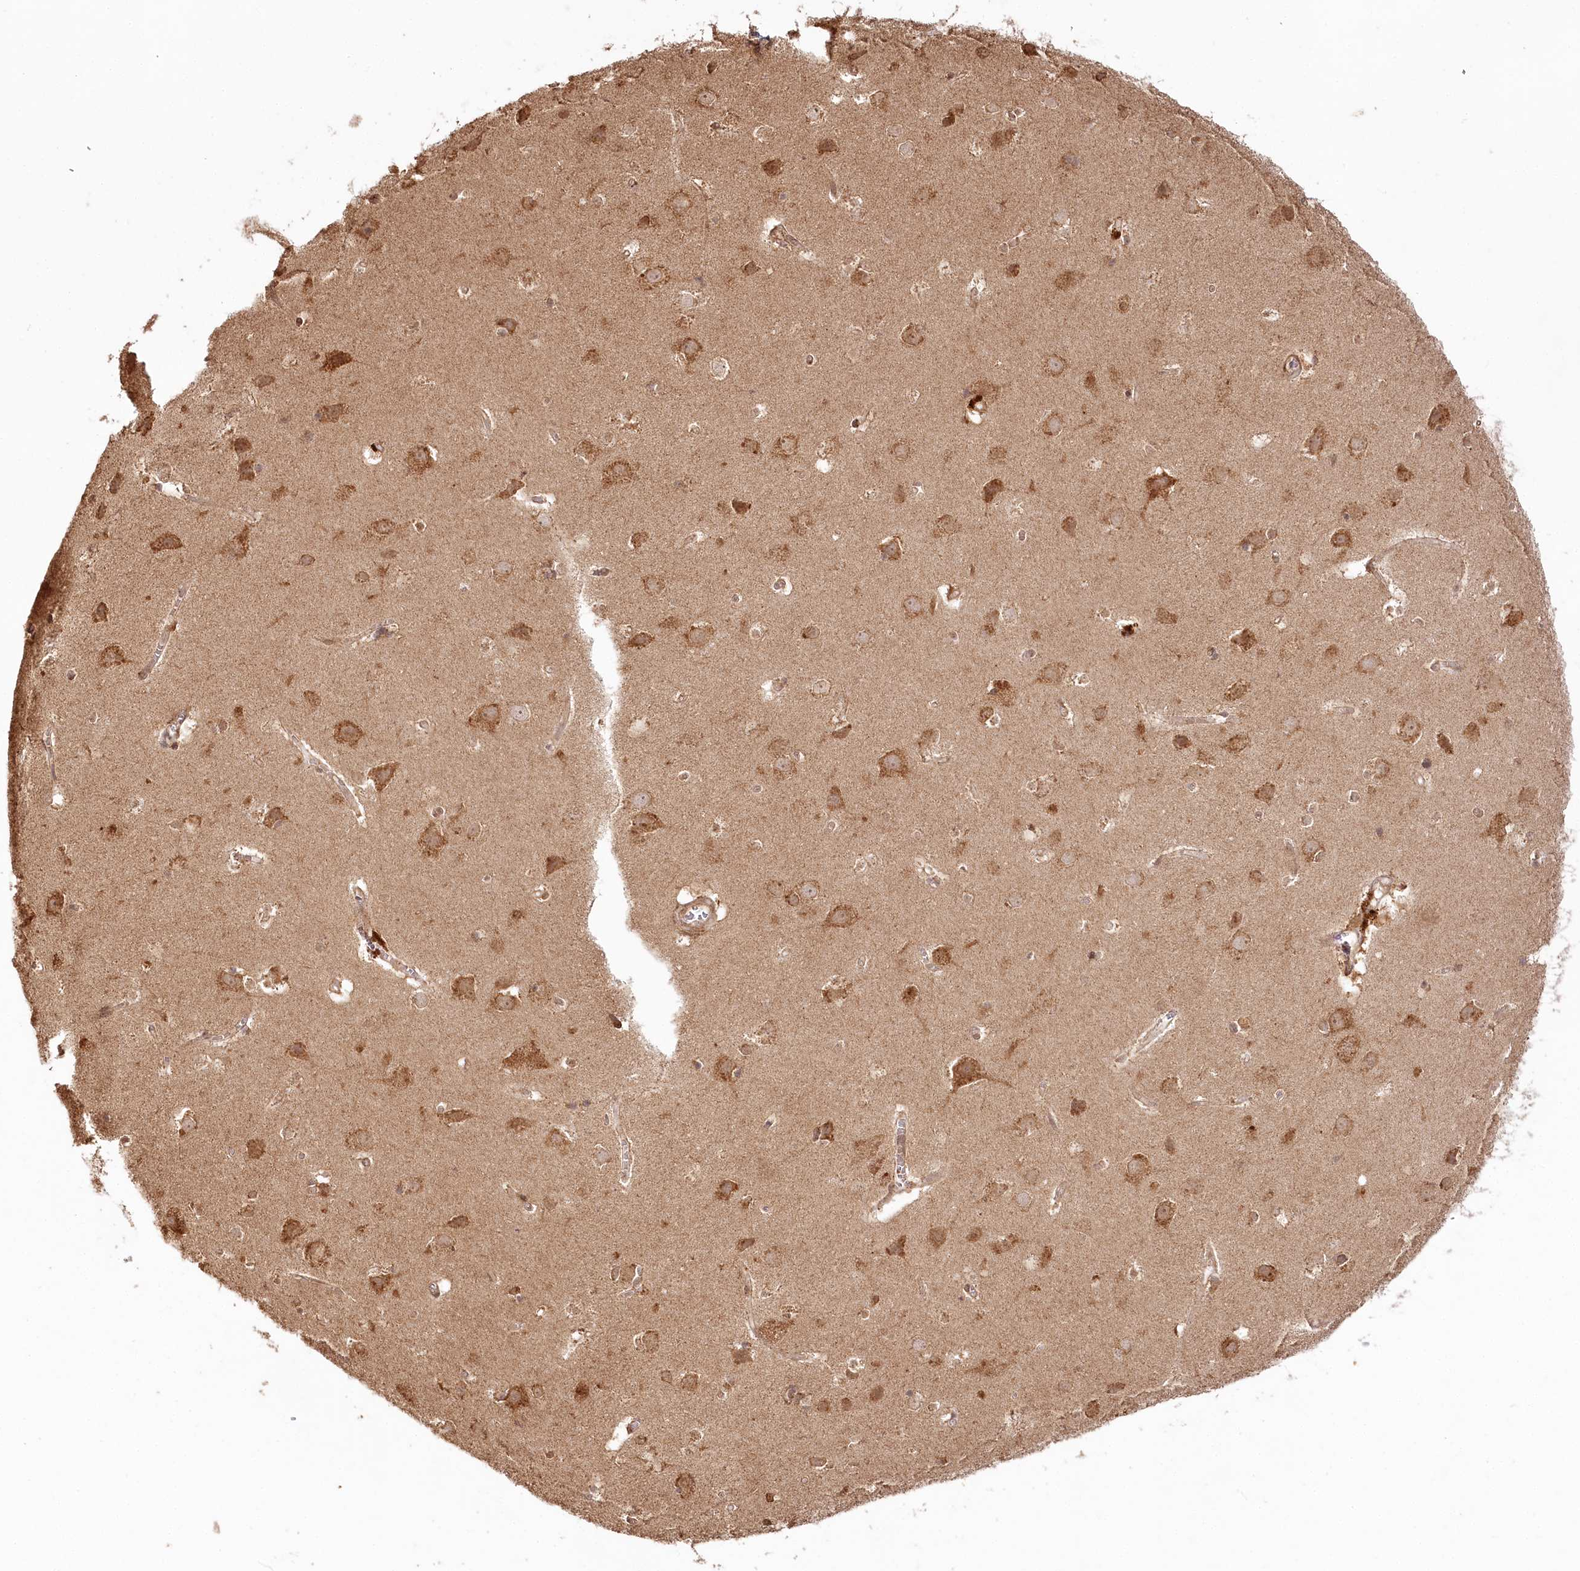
{"staining": {"intensity": "moderate", "quantity": "25%-75%", "location": "cytoplasmic/membranous,nuclear"}, "tissue": "cerebral cortex", "cell_type": "Endothelial cells", "image_type": "normal", "snomed": [{"axis": "morphology", "description": "Normal tissue, NOS"}, {"axis": "topography", "description": "Cerebral cortex"}], "caption": "Immunohistochemistry micrograph of normal cerebral cortex: human cerebral cortex stained using immunohistochemistry (IHC) exhibits medium levels of moderate protein expression localized specifically in the cytoplasmic/membranous,nuclear of endothelial cells, appearing as a cytoplasmic/membranous,nuclear brown color.", "gene": "ULK2", "patient": {"sex": "male", "age": 54}}